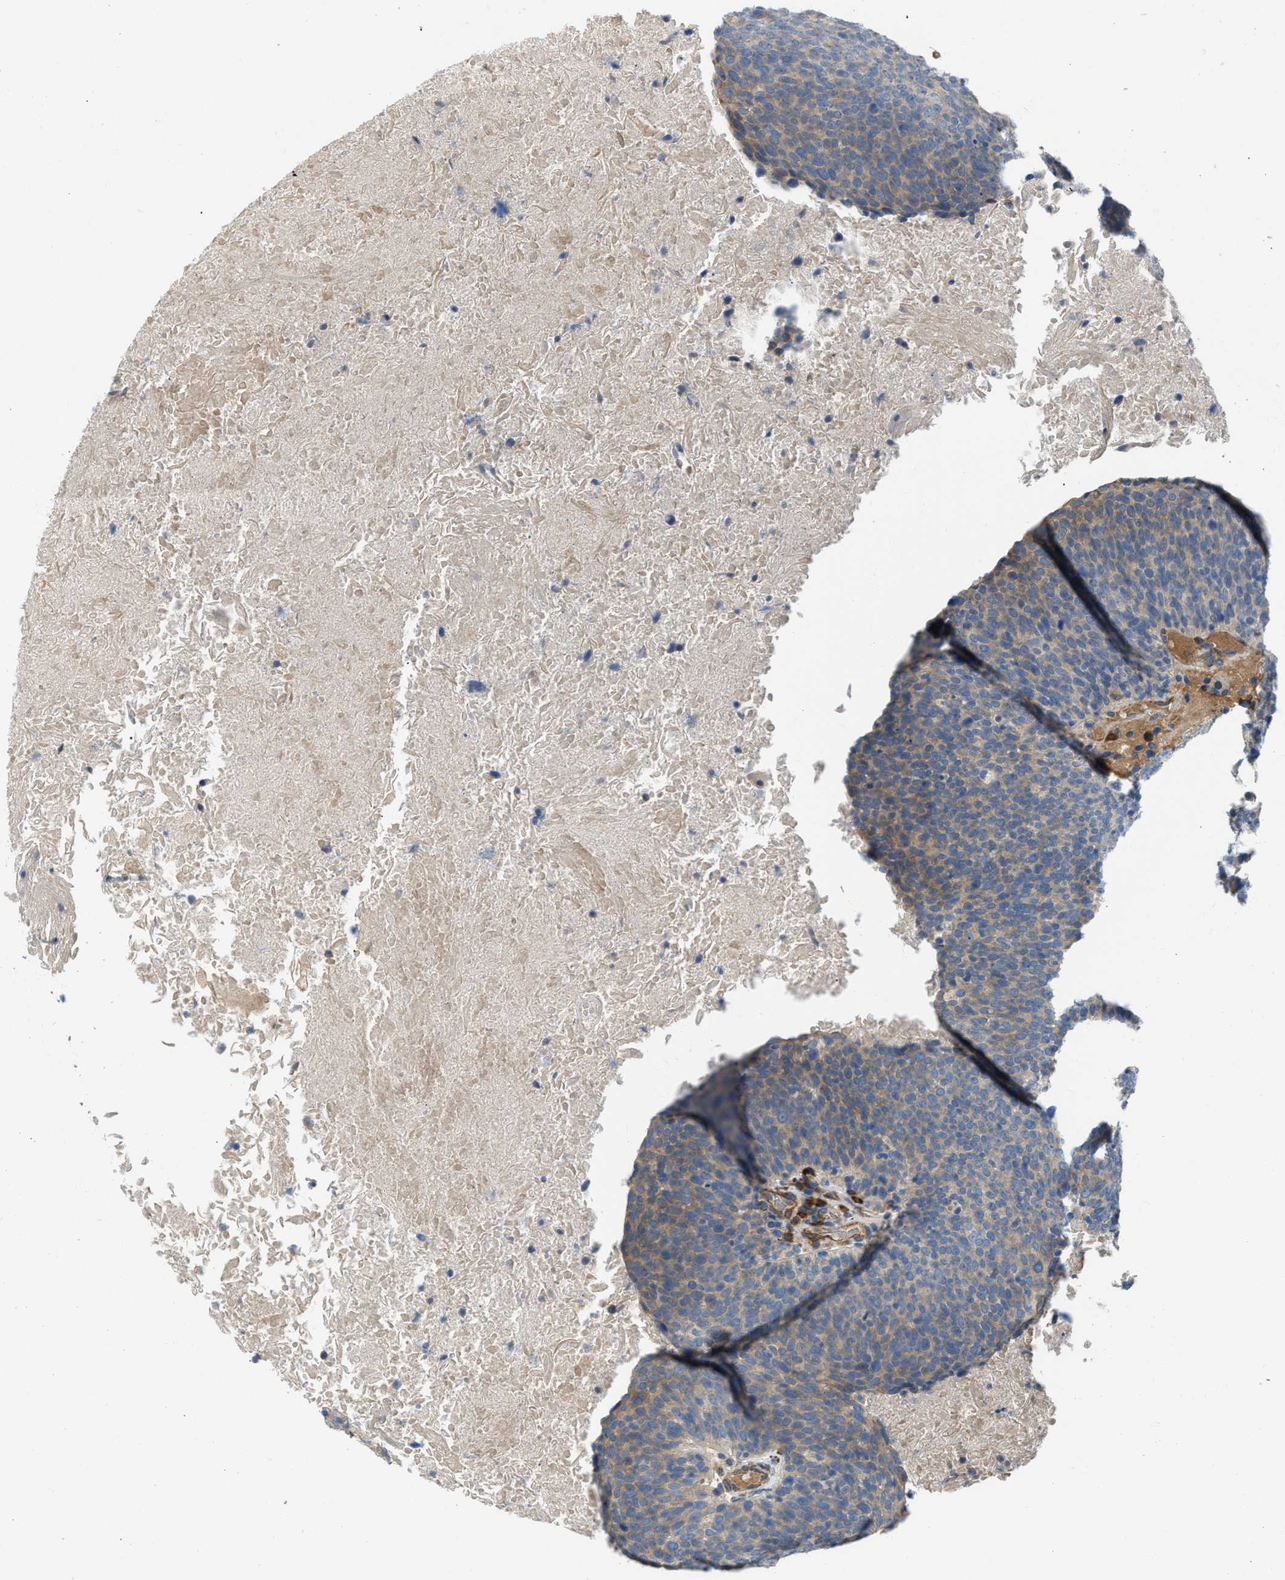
{"staining": {"intensity": "moderate", "quantity": ">75%", "location": "cytoplasmic/membranous"}, "tissue": "head and neck cancer", "cell_type": "Tumor cells", "image_type": "cancer", "snomed": [{"axis": "morphology", "description": "Squamous cell carcinoma, NOS"}, {"axis": "morphology", "description": "Squamous cell carcinoma, metastatic, NOS"}, {"axis": "topography", "description": "Lymph node"}, {"axis": "topography", "description": "Head-Neck"}], "caption": "The immunohistochemical stain shows moderate cytoplasmic/membranous positivity in tumor cells of squamous cell carcinoma (head and neck) tissue.", "gene": "BMPR1A", "patient": {"sex": "male", "age": 62}}